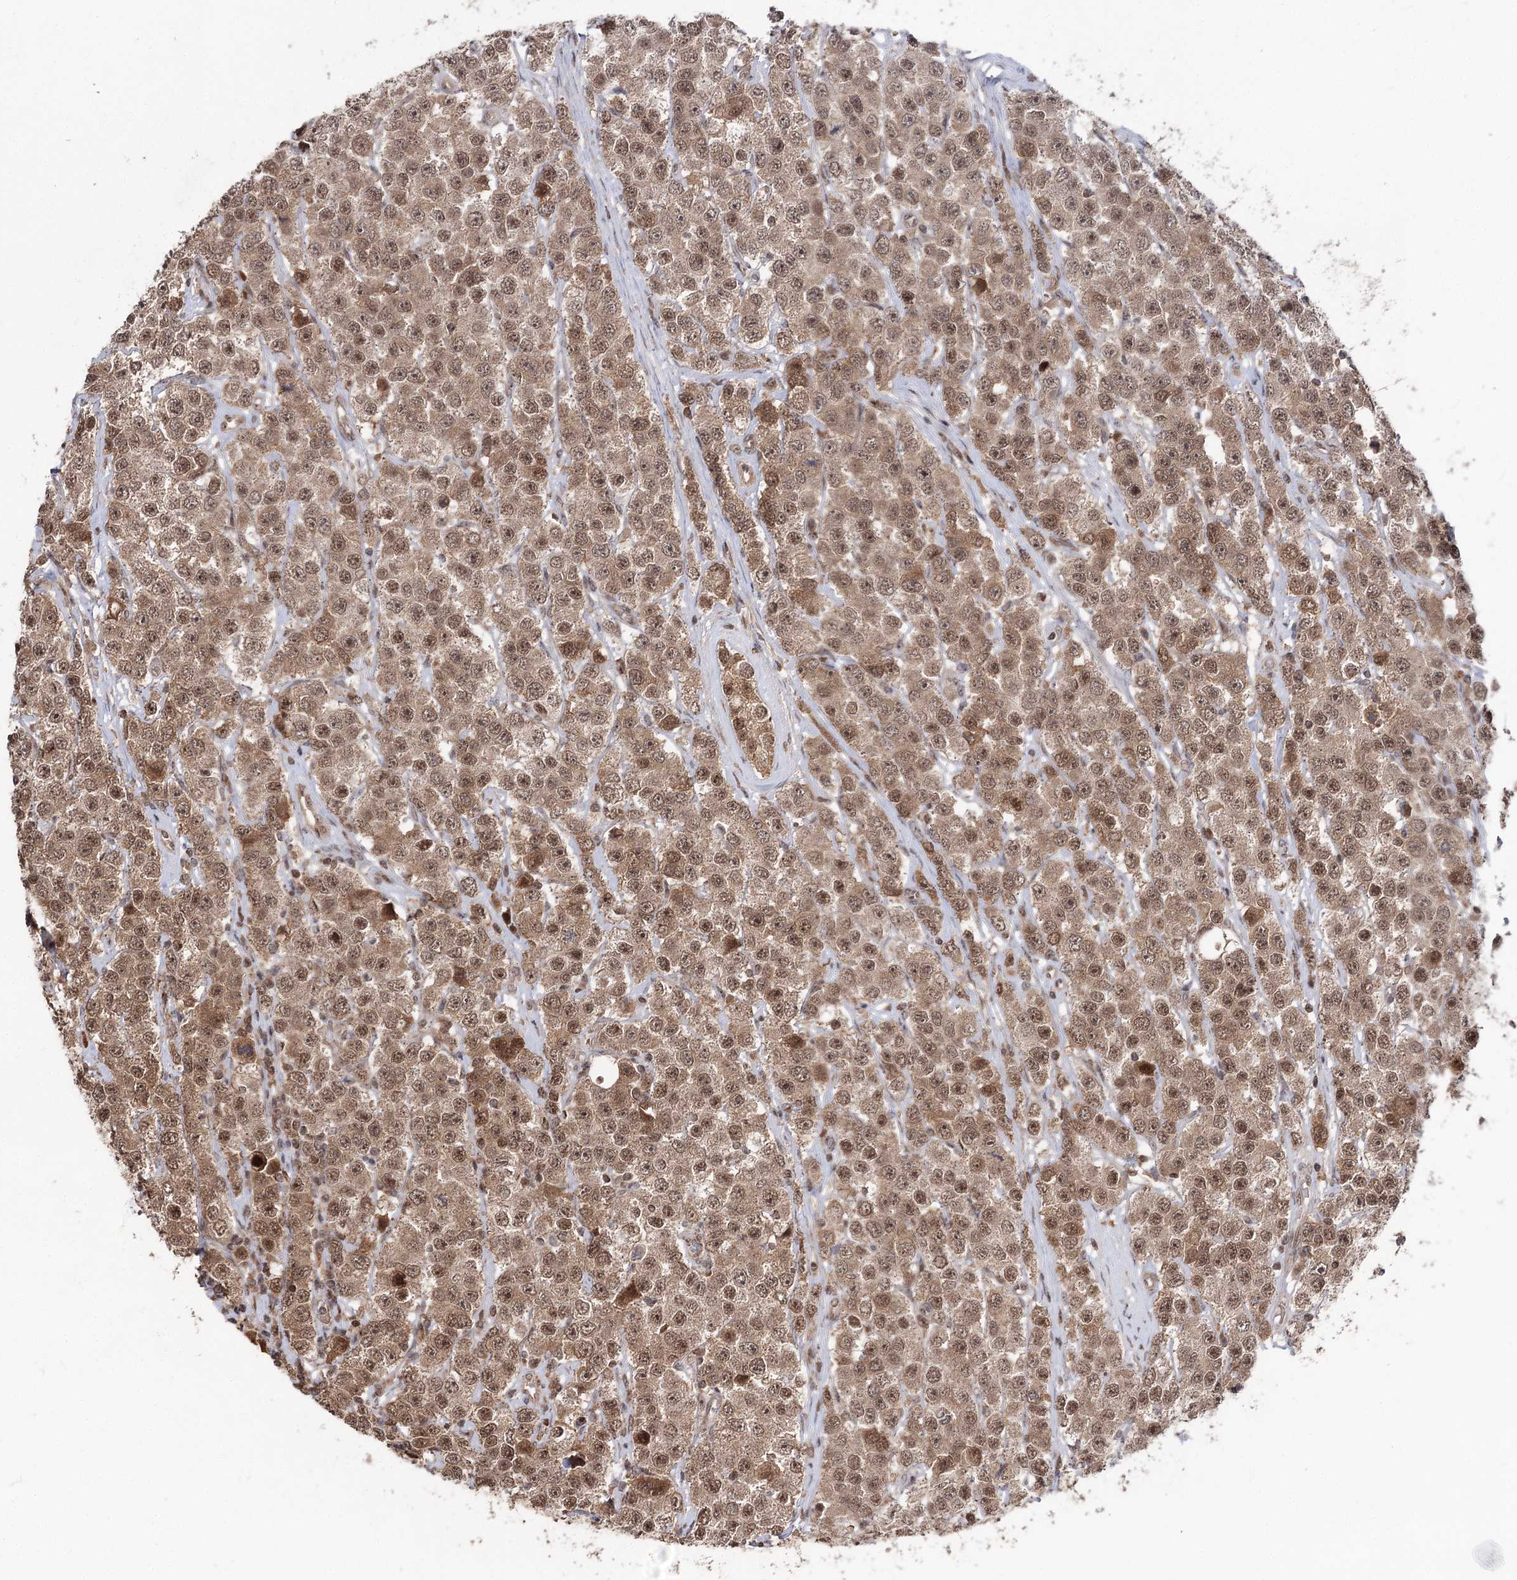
{"staining": {"intensity": "moderate", "quantity": ">75%", "location": "cytoplasmic/membranous,nuclear"}, "tissue": "testis cancer", "cell_type": "Tumor cells", "image_type": "cancer", "snomed": [{"axis": "morphology", "description": "Seminoma, NOS"}, {"axis": "topography", "description": "Testis"}], "caption": "An image showing moderate cytoplasmic/membranous and nuclear positivity in about >75% of tumor cells in testis seminoma, as visualized by brown immunohistochemical staining.", "gene": "FAM53B", "patient": {"sex": "male", "age": 28}}